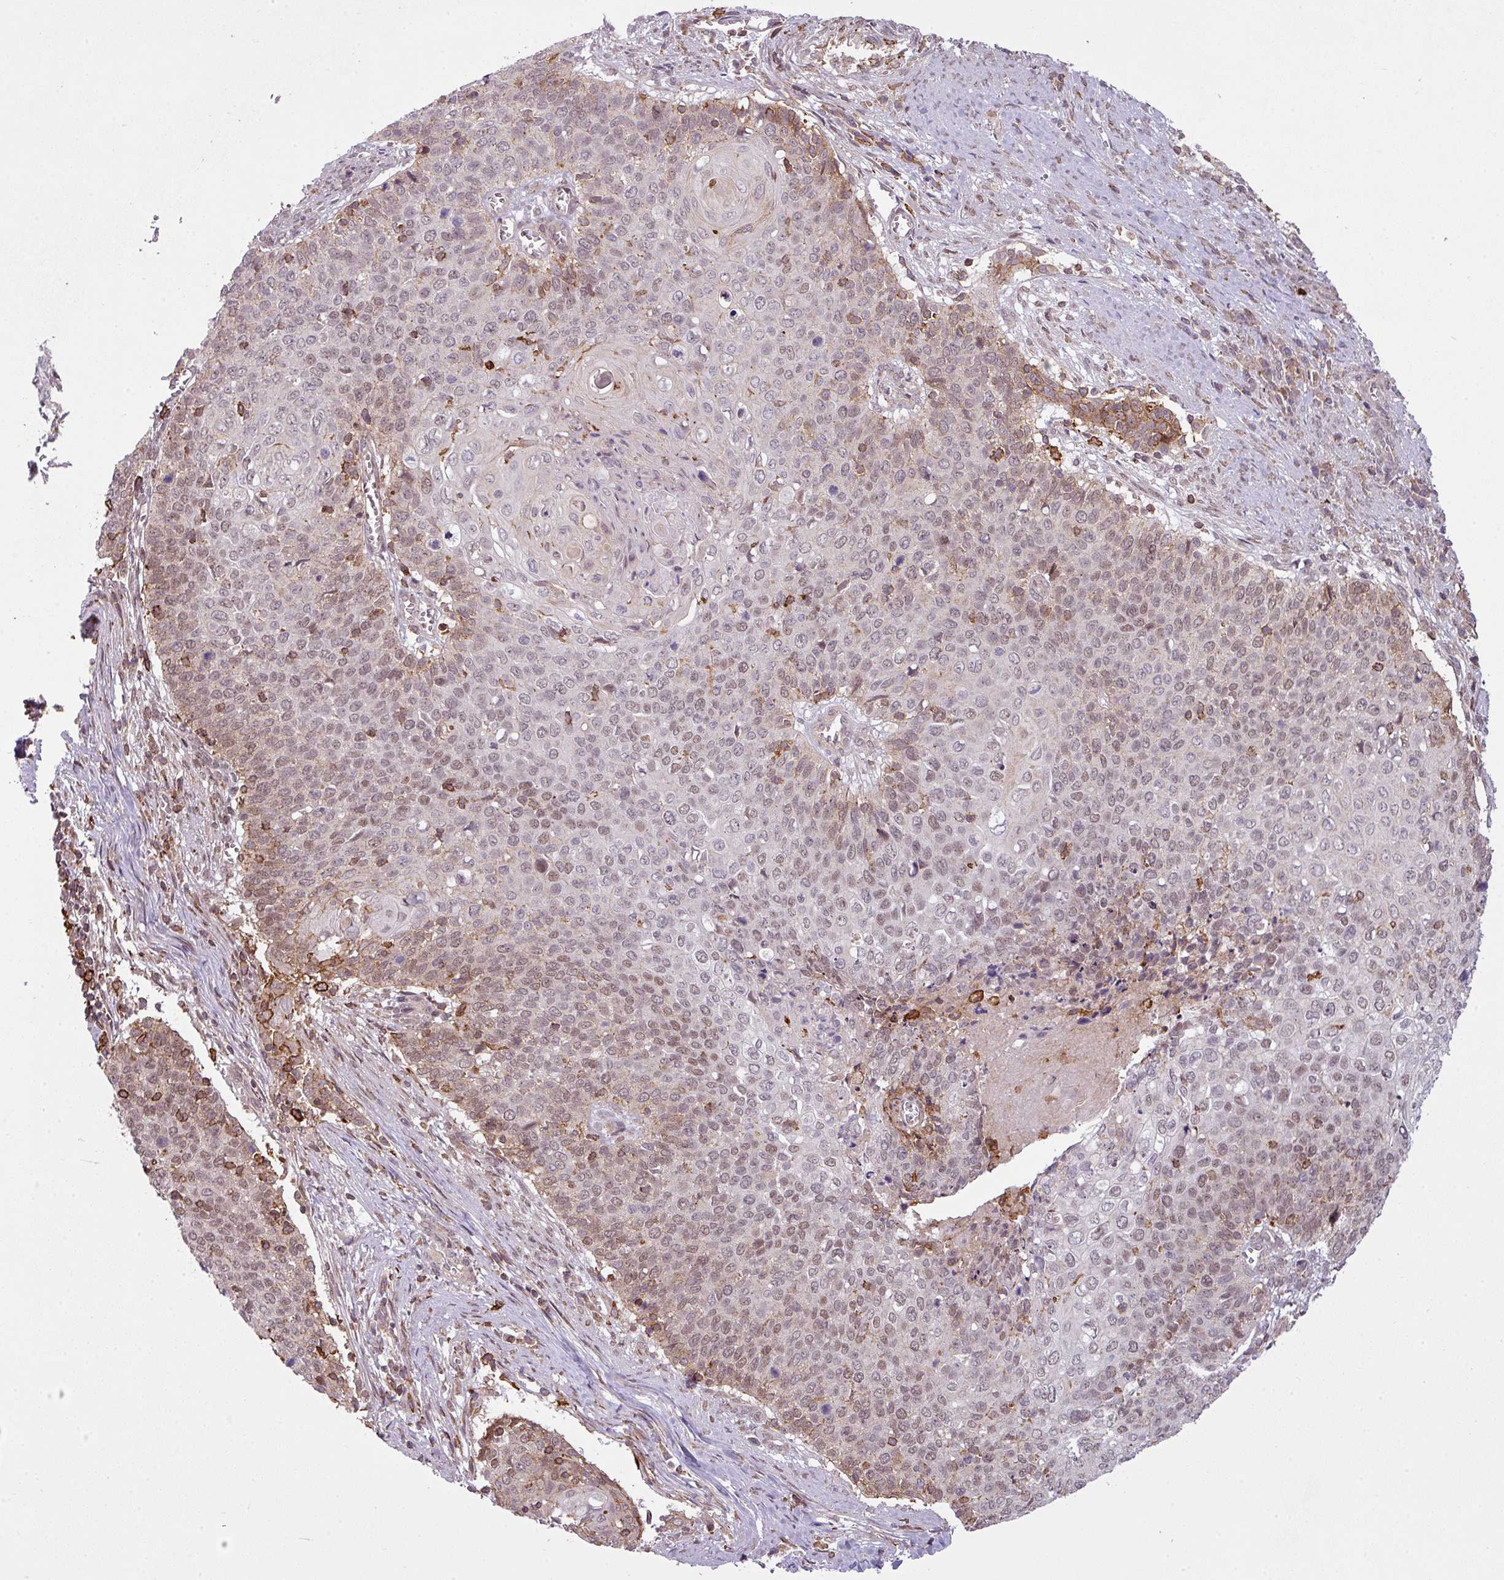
{"staining": {"intensity": "weak", "quantity": "25%-75%", "location": "nuclear"}, "tissue": "cervical cancer", "cell_type": "Tumor cells", "image_type": "cancer", "snomed": [{"axis": "morphology", "description": "Squamous cell carcinoma, NOS"}, {"axis": "topography", "description": "Cervix"}], "caption": "Approximately 25%-75% of tumor cells in human cervical squamous cell carcinoma demonstrate weak nuclear protein positivity as visualized by brown immunohistochemical staining.", "gene": "ZC2HC1C", "patient": {"sex": "female", "age": 39}}